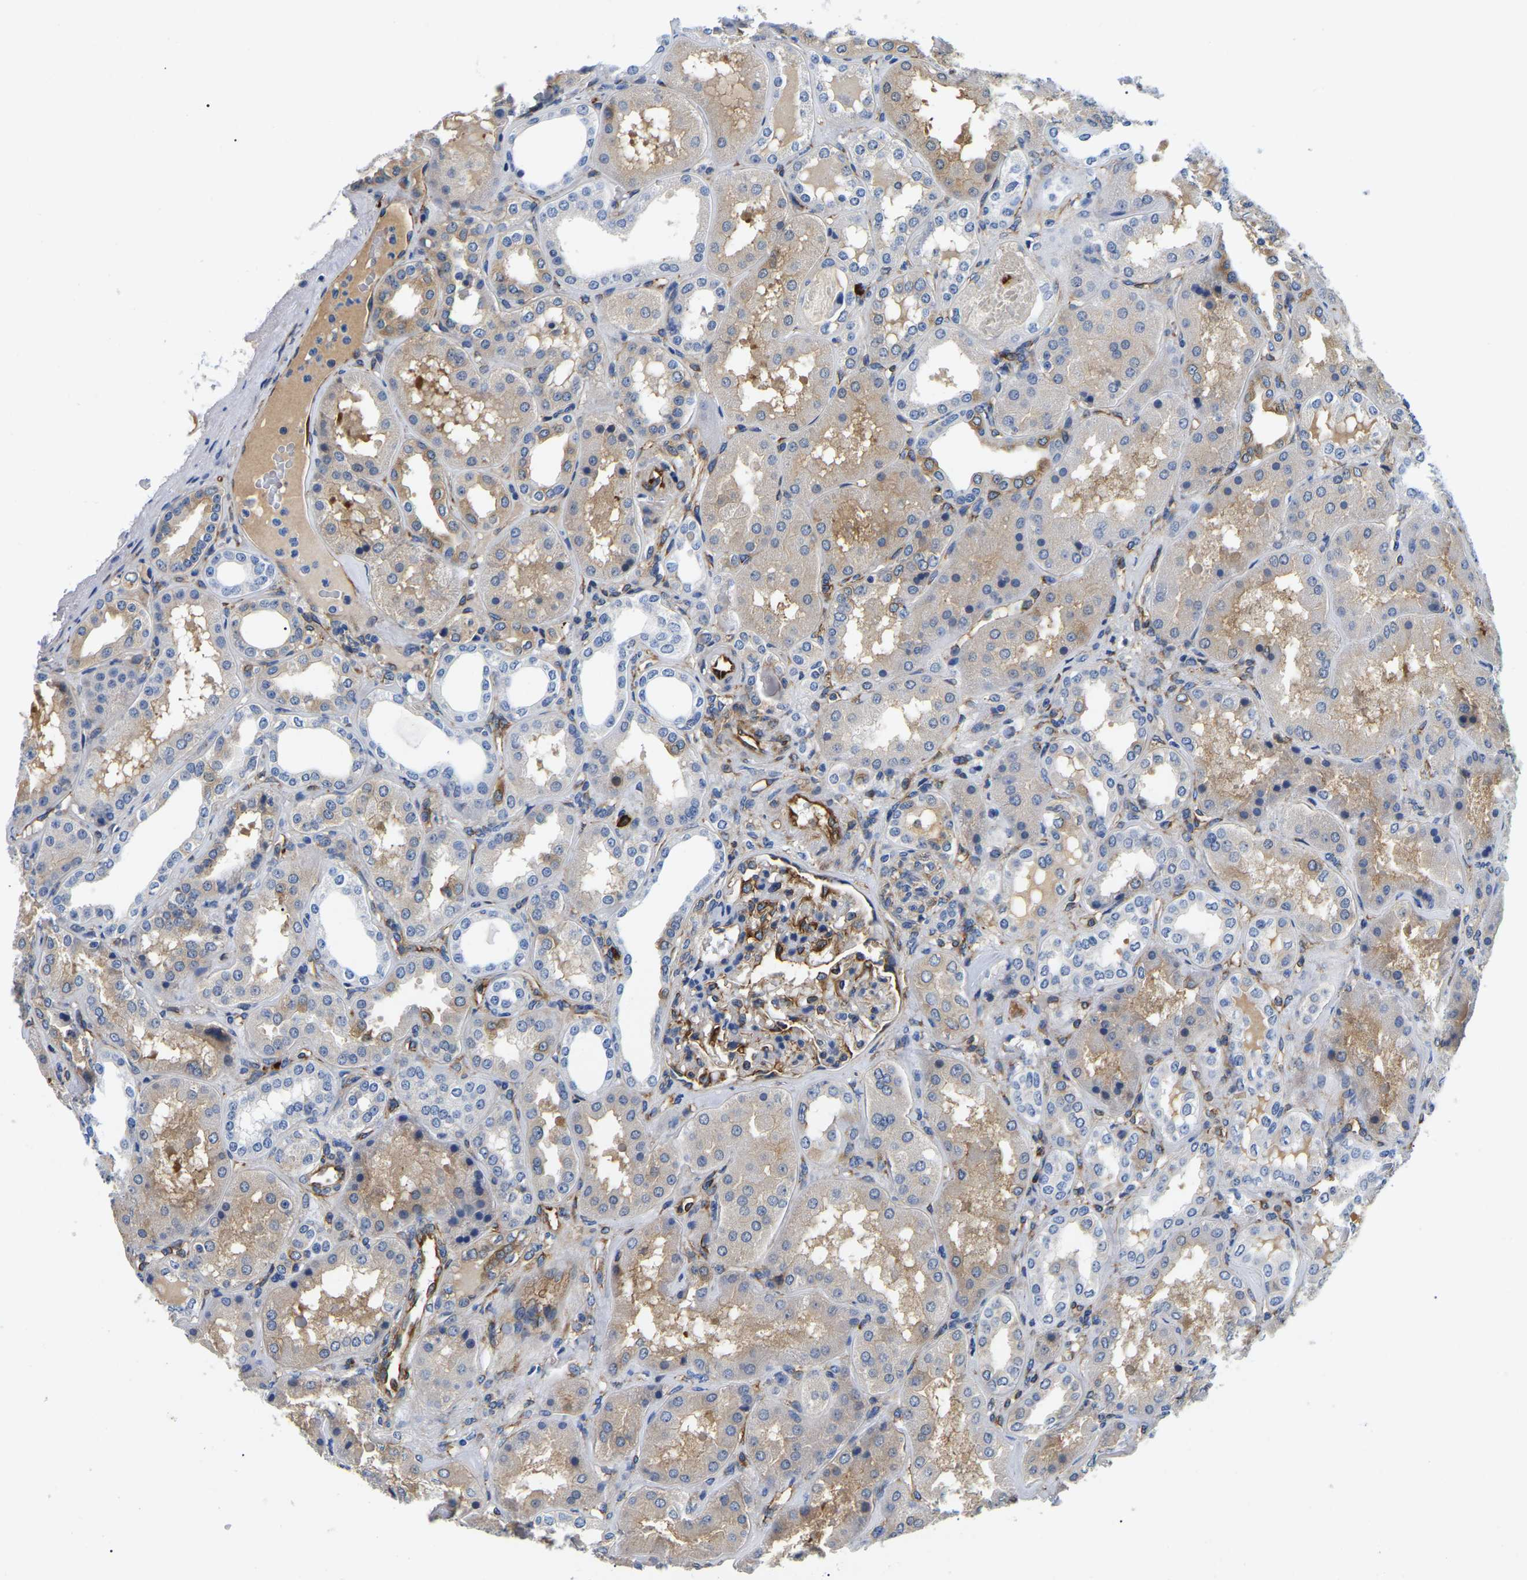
{"staining": {"intensity": "strong", "quantity": "25%-75%", "location": "cytoplasmic/membranous"}, "tissue": "kidney", "cell_type": "Cells in glomeruli", "image_type": "normal", "snomed": [{"axis": "morphology", "description": "Normal tissue, NOS"}, {"axis": "topography", "description": "Kidney"}], "caption": "This is an image of immunohistochemistry staining of unremarkable kidney, which shows strong positivity in the cytoplasmic/membranous of cells in glomeruli.", "gene": "DUSP8", "patient": {"sex": "female", "age": 56}}